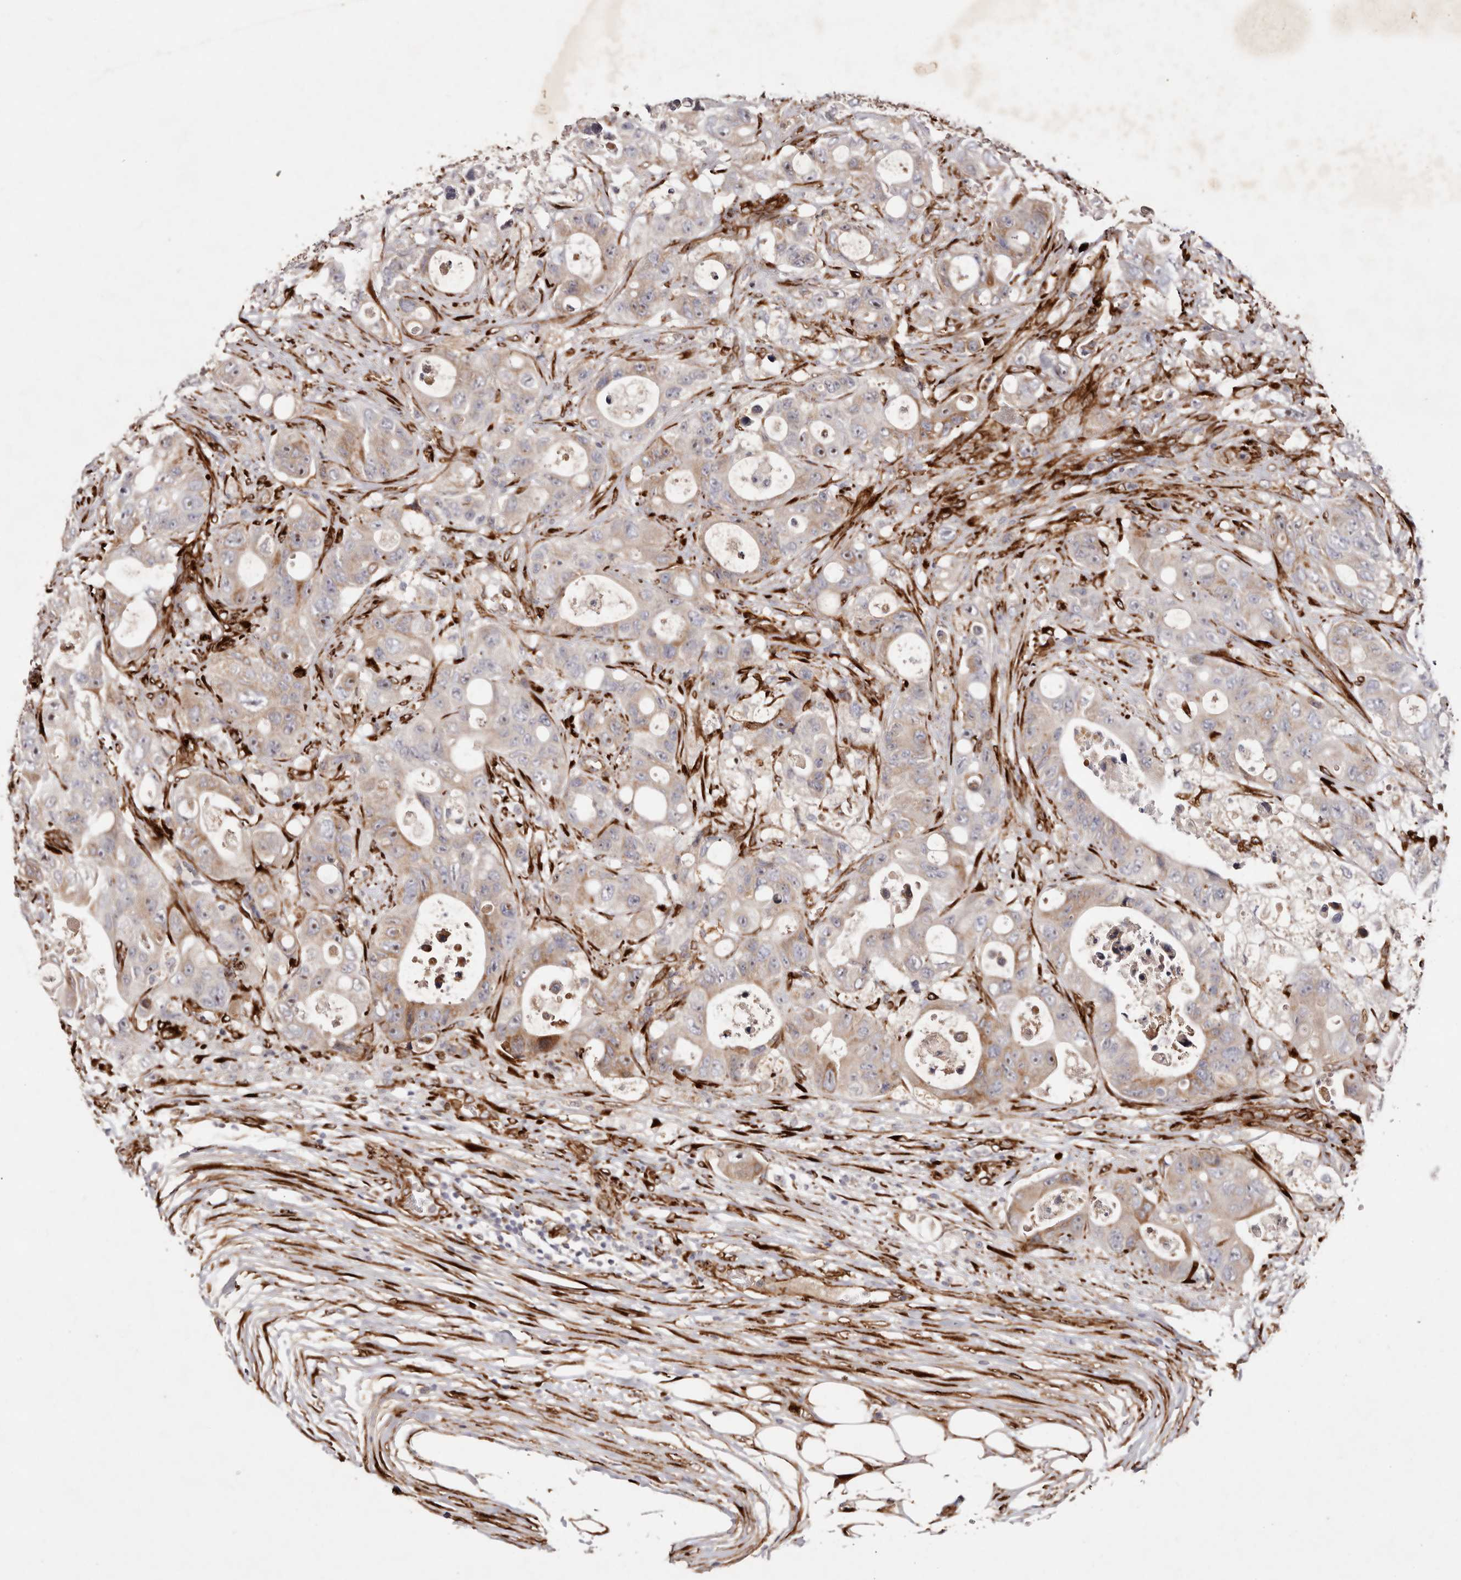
{"staining": {"intensity": "moderate", "quantity": "<25%", "location": "cytoplasmic/membranous"}, "tissue": "colorectal cancer", "cell_type": "Tumor cells", "image_type": "cancer", "snomed": [{"axis": "morphology", "description": "Adenocarcinoma, NOS"}, {"axis": "topography", "description": "Colon"}], "caption": "This photomicrograph exhibits colorectal adenocarcinoma stained with immunohistochemistry (IHC) to label a protein in brown. The cytoplasmic/membranous of tumor cells show moderate positivity for the protein. Nuclei are counter-stained blue.", "gene": "SERPINH1", "patient": {"sex": "female", "age": 46}}